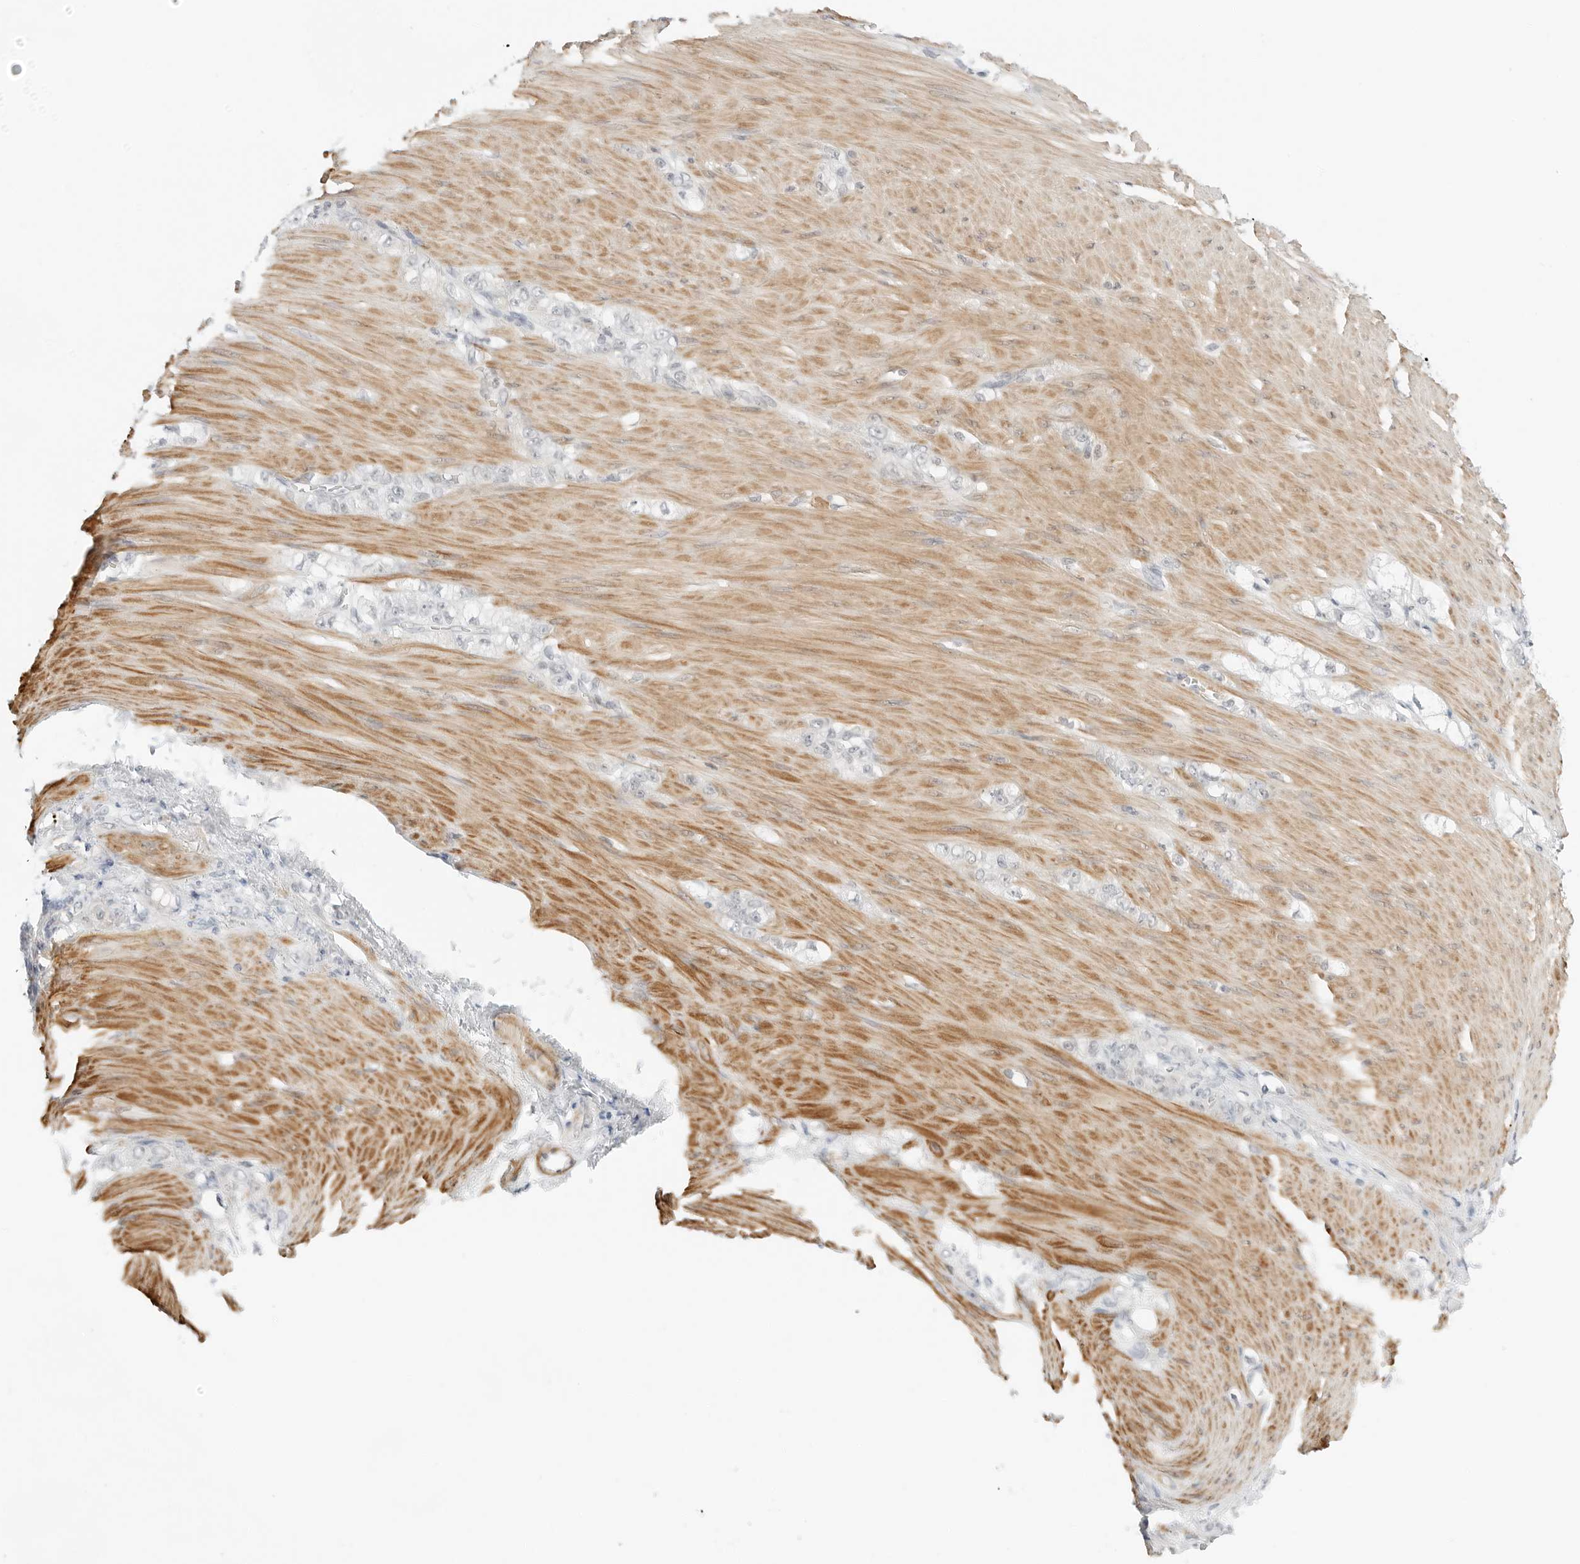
{"staining": {"intensity": "negative", "quantity": "none", "location": "none"}, "tissue": "stomach cancer", "cell_type": "Tumor cells", "image_type": "cancer", "snomed": [{"axis": "morphology", "description": "Normal tissue, NOS"}, {"axis": "morphology", "description": "Adenocarcinoma, NOS"}, {"axis": "topography", "description": "Stomach"}], "caption": "Immunohistochemistry of human stomach adenocarcinoma shows no staining in tumor cells.", "gene": "IQCC", "patient": {"sex": "male", "age": 82}}